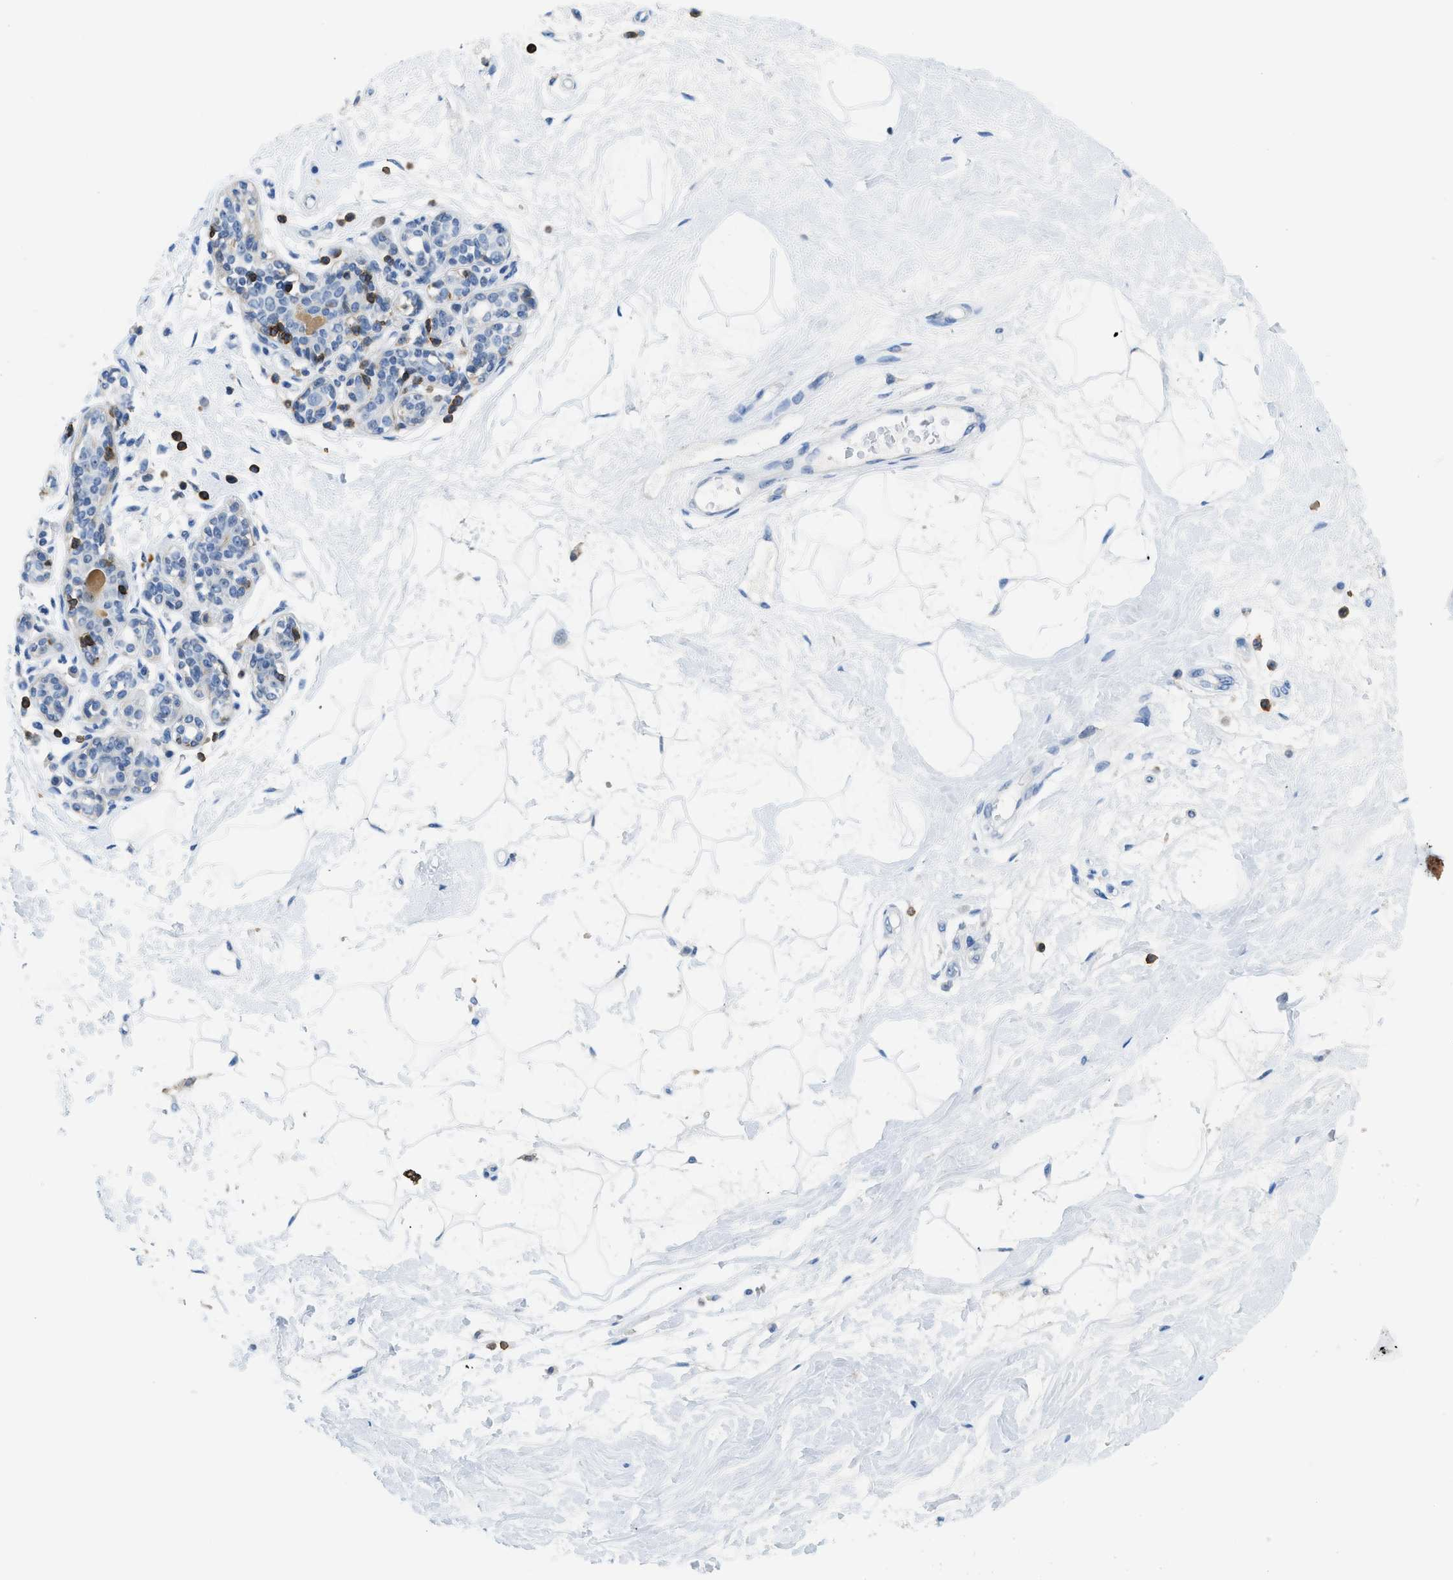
{"staining": {"intensity": "negative", "quantity": "none", "location": "none"}, "tissue": "breast", "cell_type": "Adipocytes", "image_type": "normal", "snomed": [{"axis": "morphology", "description": "Normal tissue, NOS"}, {"axis": "morphology", "description": "Lobular carcinoma"}, {"axis": "topography", "description": "Breast"}], "caption": "Image shows no protein positivity in adipocytes of benign breast.", "gene": "FAM151A", "patient": {"sex": "female", "age": 59}}